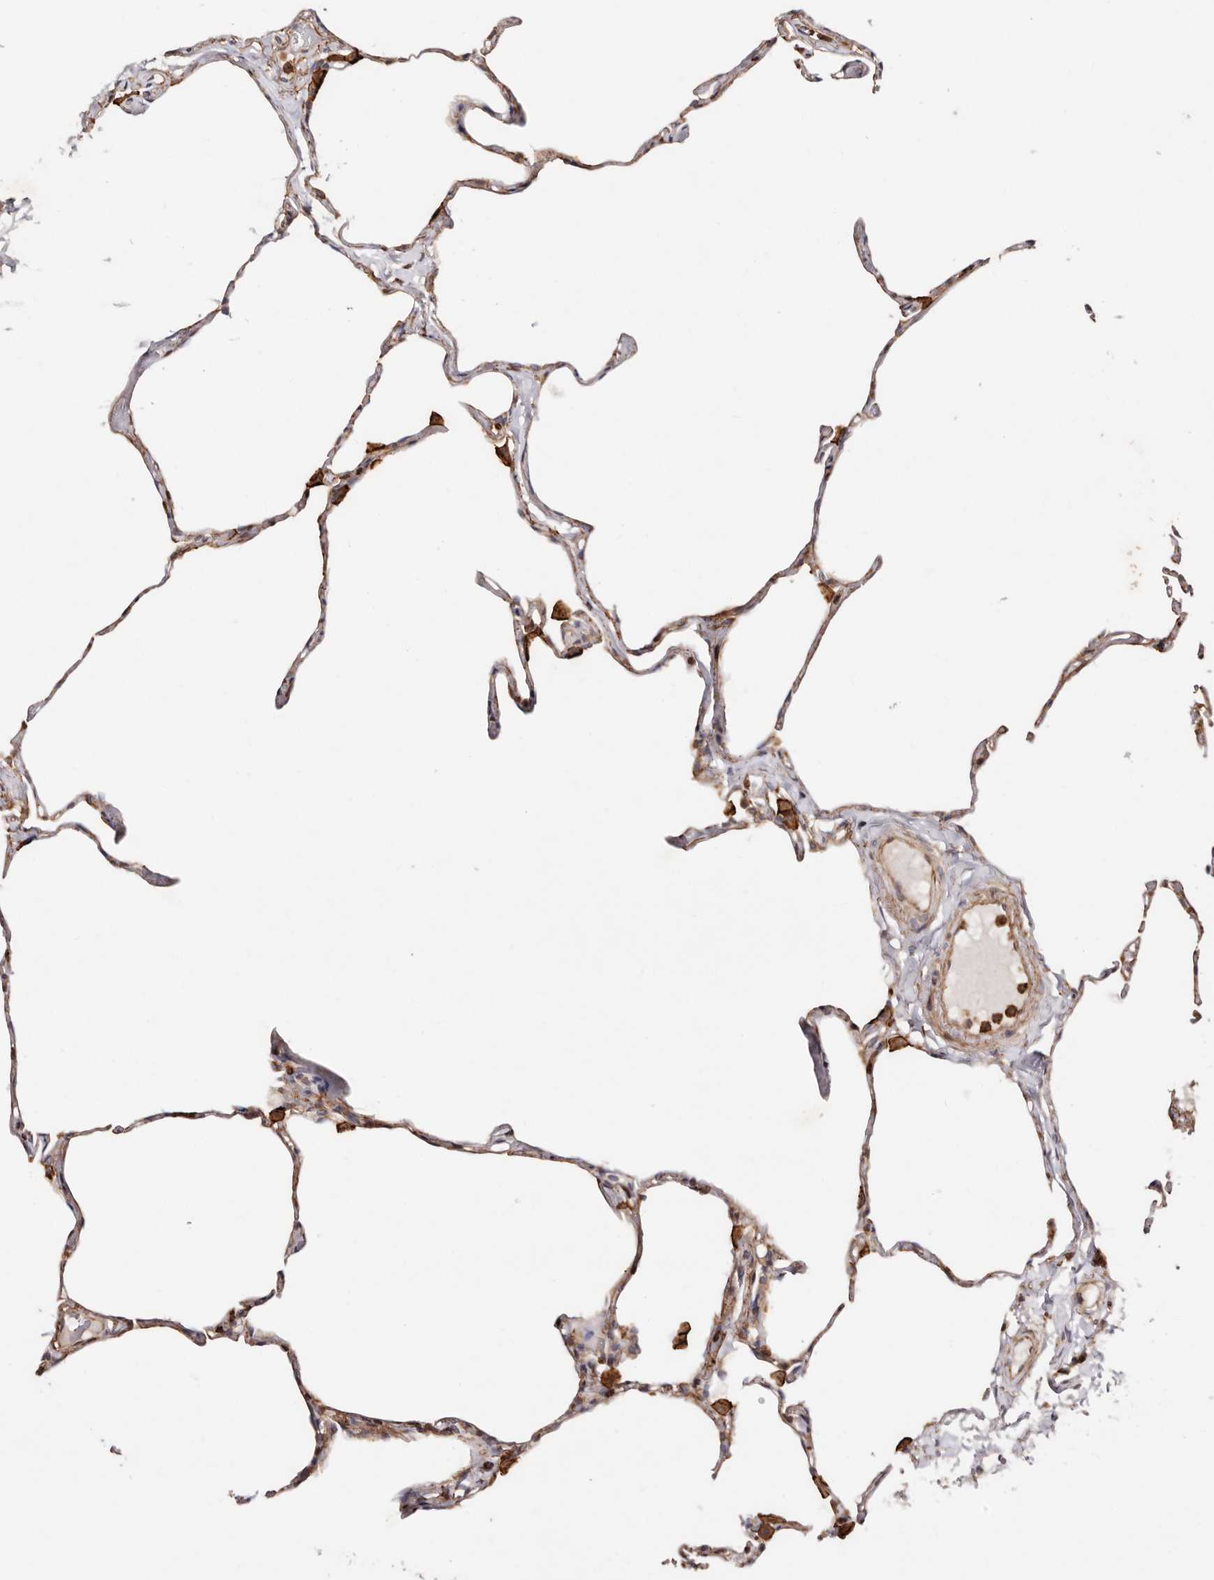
{"staining": {"intensity": "moderate", "quantity": "25%-75%", "location": "cytoplasmic/membranous"}, "tissue": "lung", "cell_type": "Alveolar cells", "image_type": "normal", "snomed": [{"axis": "morphology", "description": "Normal tissue, NOS"}, {"axis": "topography", "description": "Lung"}], "caption": "The immunohistochemical stain highlights moderate cytoplasmic/membranous positivity in alveolar cells of normal lung. Immunohistochemistry (ihc) stains the protein in brown and the nuclei are stained blue.", "gene": "PTPN22", "patient": {"sex": "male", "age": 65}}